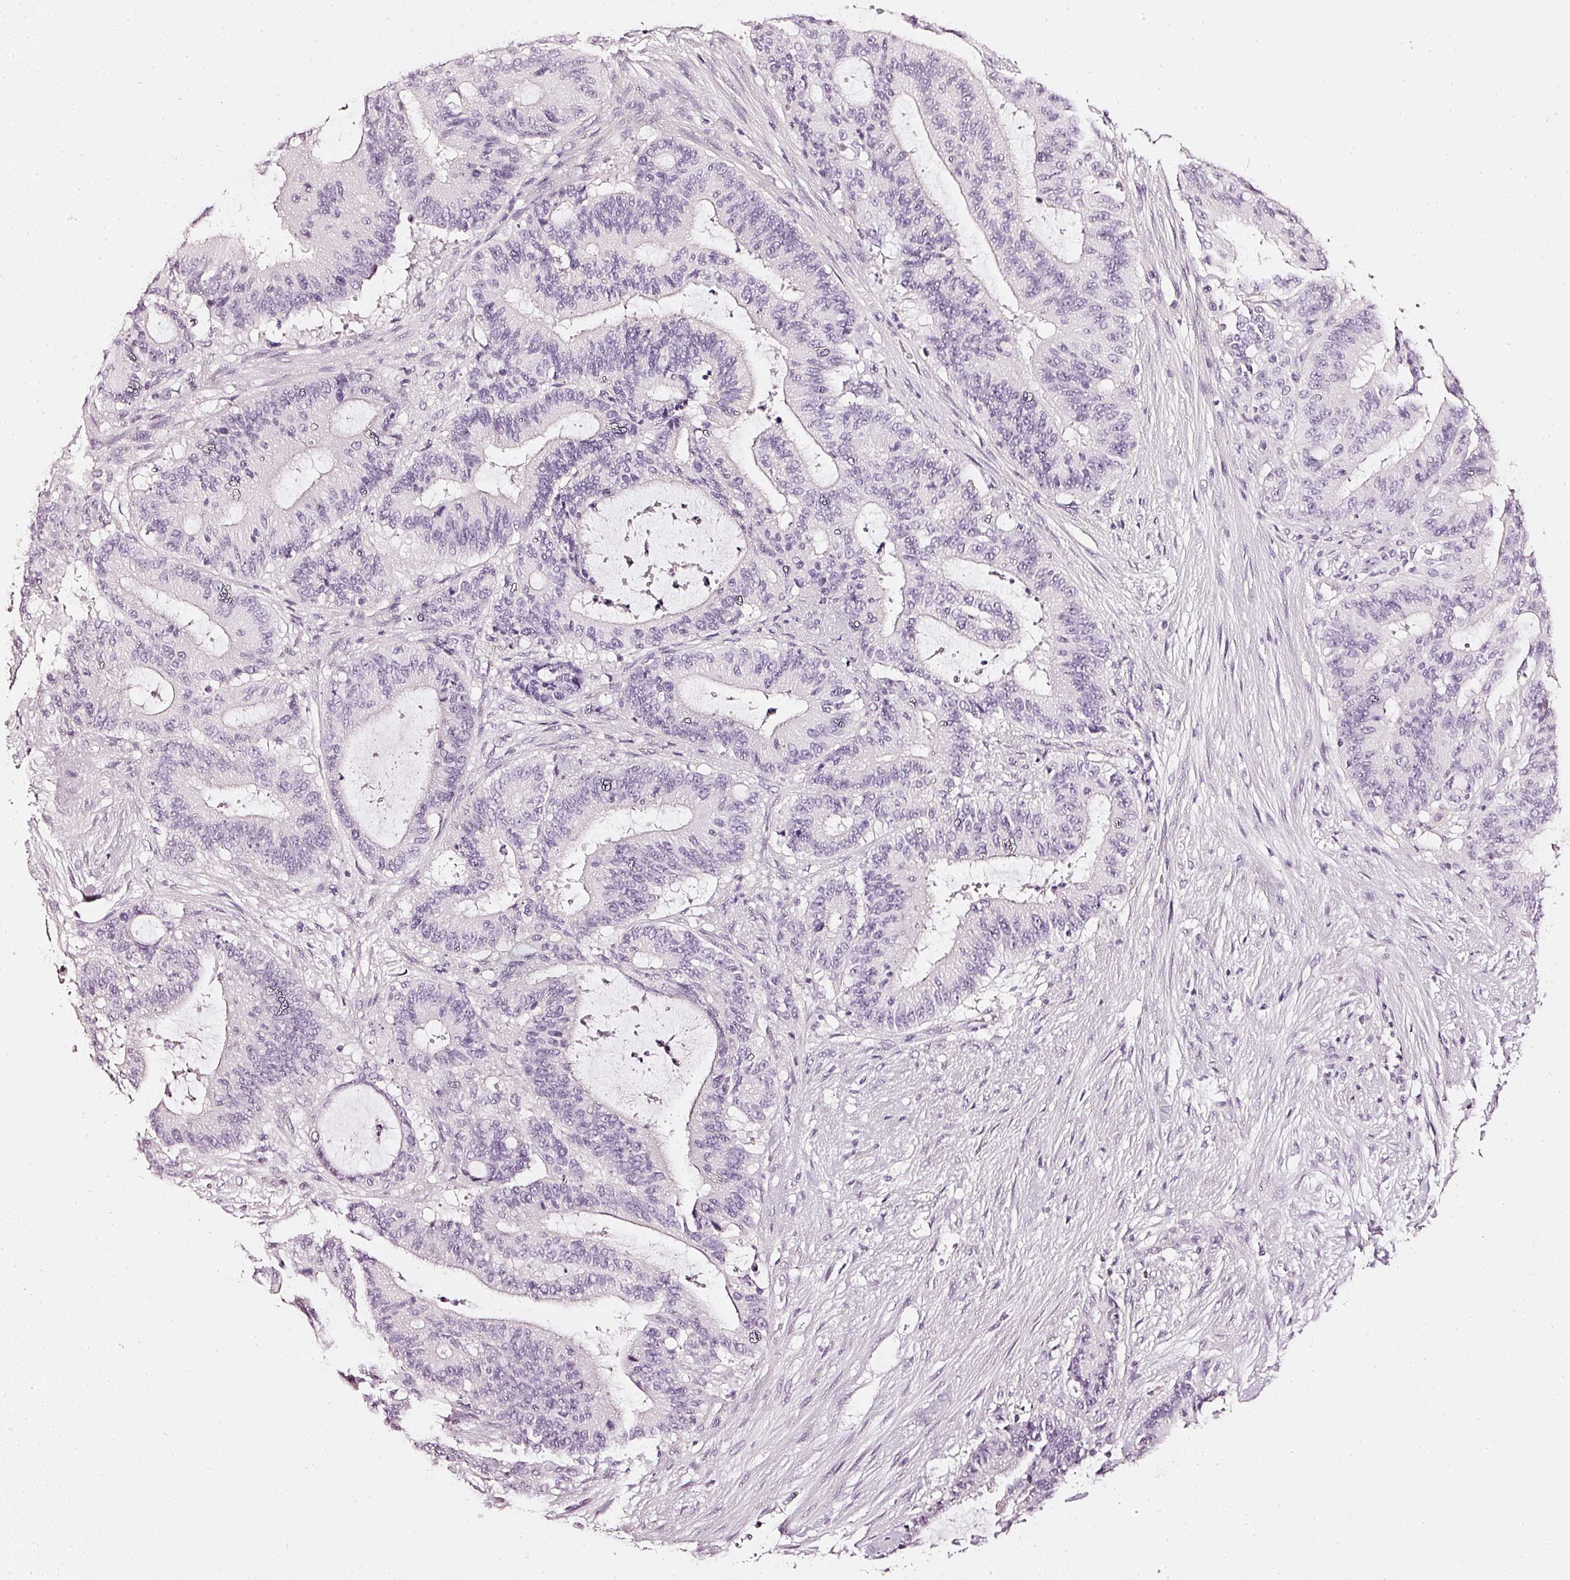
{"staining": {"intensity": "negative", "quantity": "none", "location": "none"}, "tissue": "liver cancer", "cell_type": "Tumor cells", "image_type": "cancer", "snomed": [{"axis": "morphology", "description": "Normal tissue, NOS"}, {"axis": "morphology", "description": "Cholangiocarcinoma"}, {"axis": "topography", "description": "Liver"}, {"axis": "topography", "description": "Peripheral nerve tissue"}], "caption": "IHC of liver cholangiocarcinoma demonstrates no expression in tumor cells. The staining was performed using DAB (3,3'-diaminobenzidine) to visualize the protein expression in brown, while the nuclei were stained in blue with hematoxylin (Magnification: 20x).", "gene": "CNP", "patient": {"sex": "female", "age": 73}}